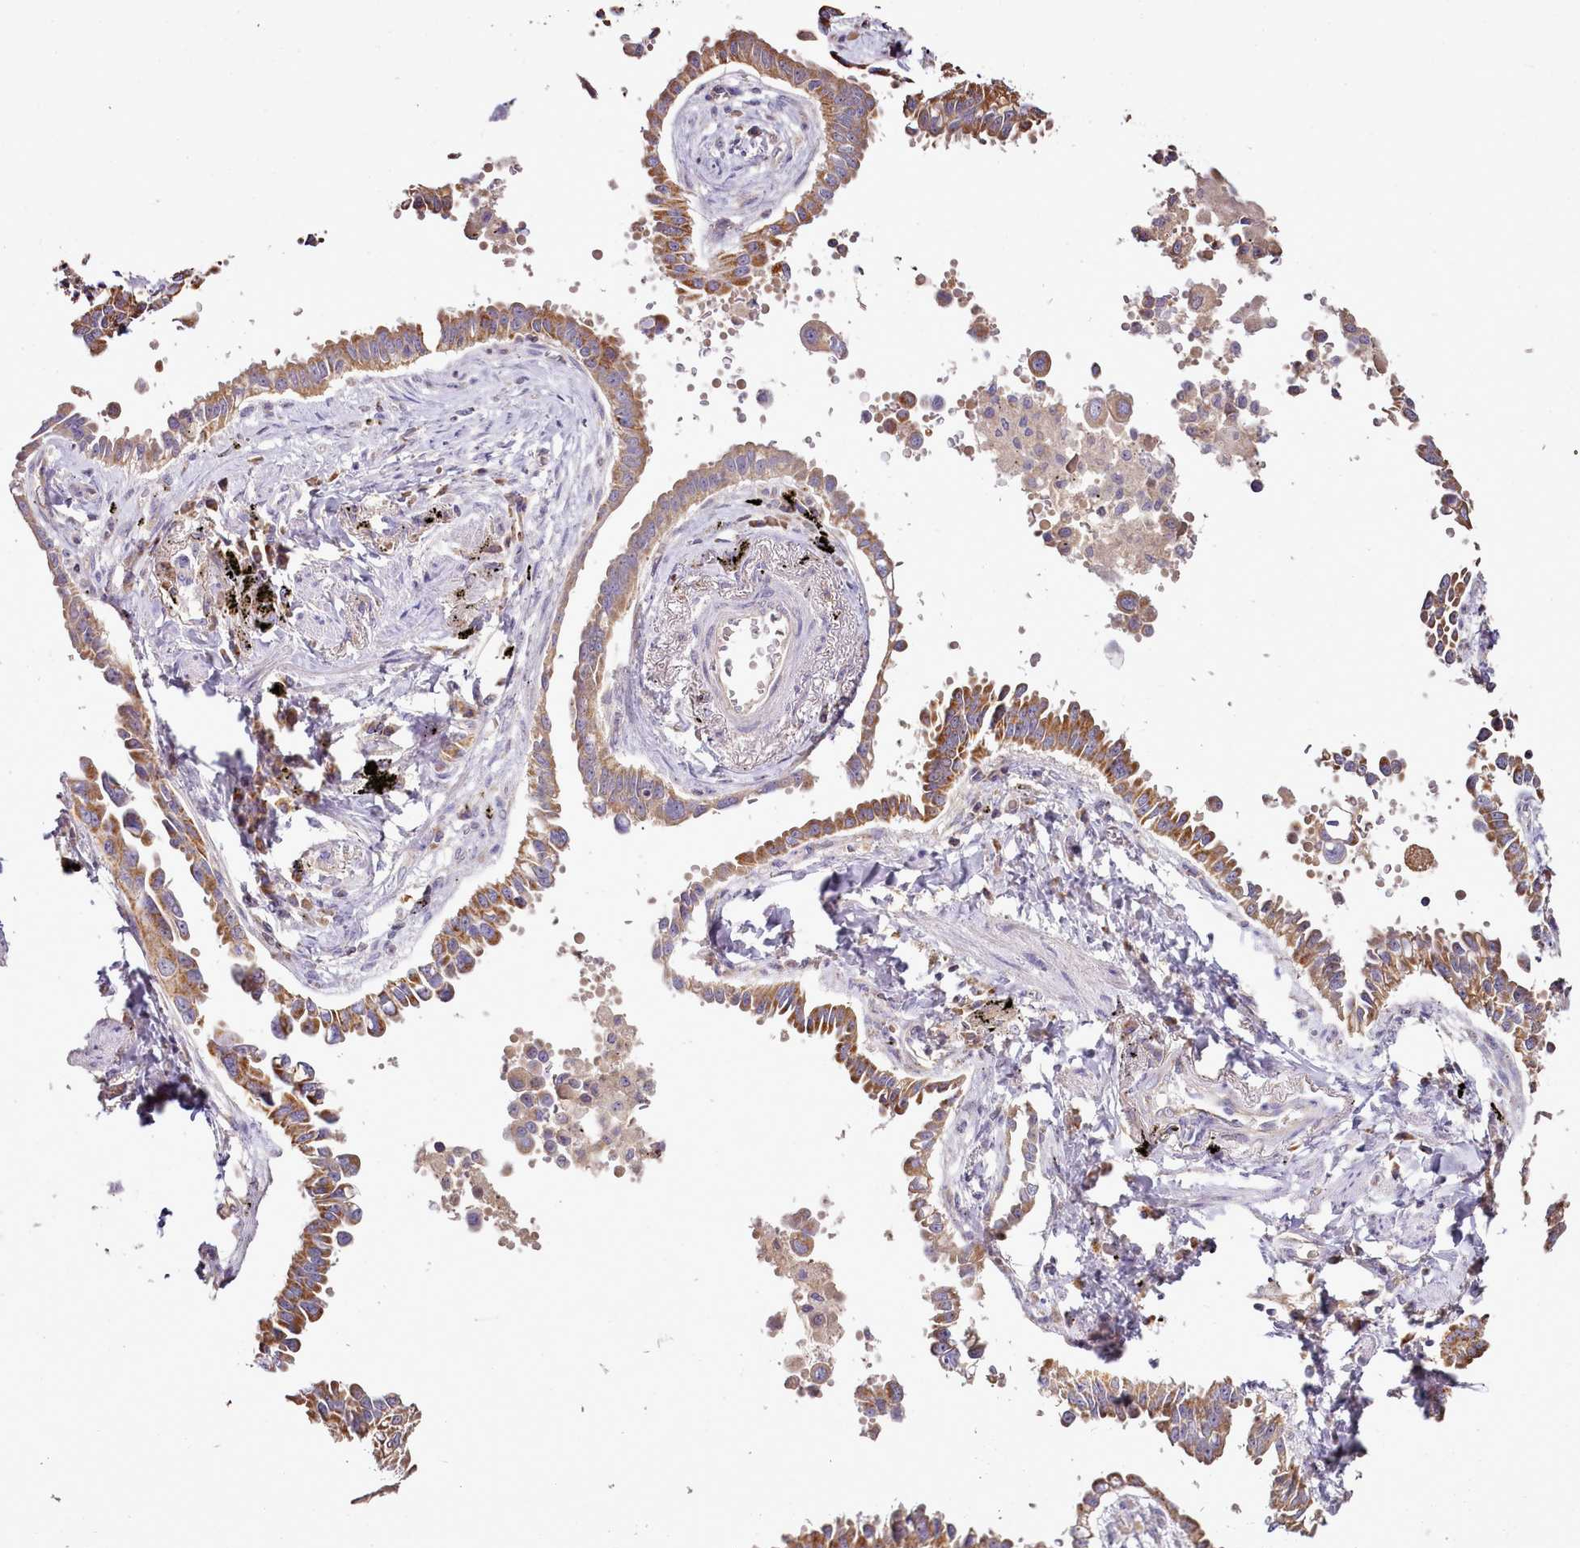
{"staining": {"intensity": "moderate", "quantity": ">75%", "location": "cytoplasmic/membranous"}, "tissue": "lung cancer", "cell_type": "Tumor cells", "image_type": "cancer", "snomed": [{"axis": "morphology", "description": "Adenocarcinoma, NOS"}, {"axis": "topography", "description": "Lung"}], "caption": "Immunohistochemical staining of adenocarcinoma (lung) exhibits medium levels of moderate cytoplasmic/membranous expression in approximately >75% of tumor cells.", "gene": "ACSS1", "patient": {"sex": "male", "age": 67}}